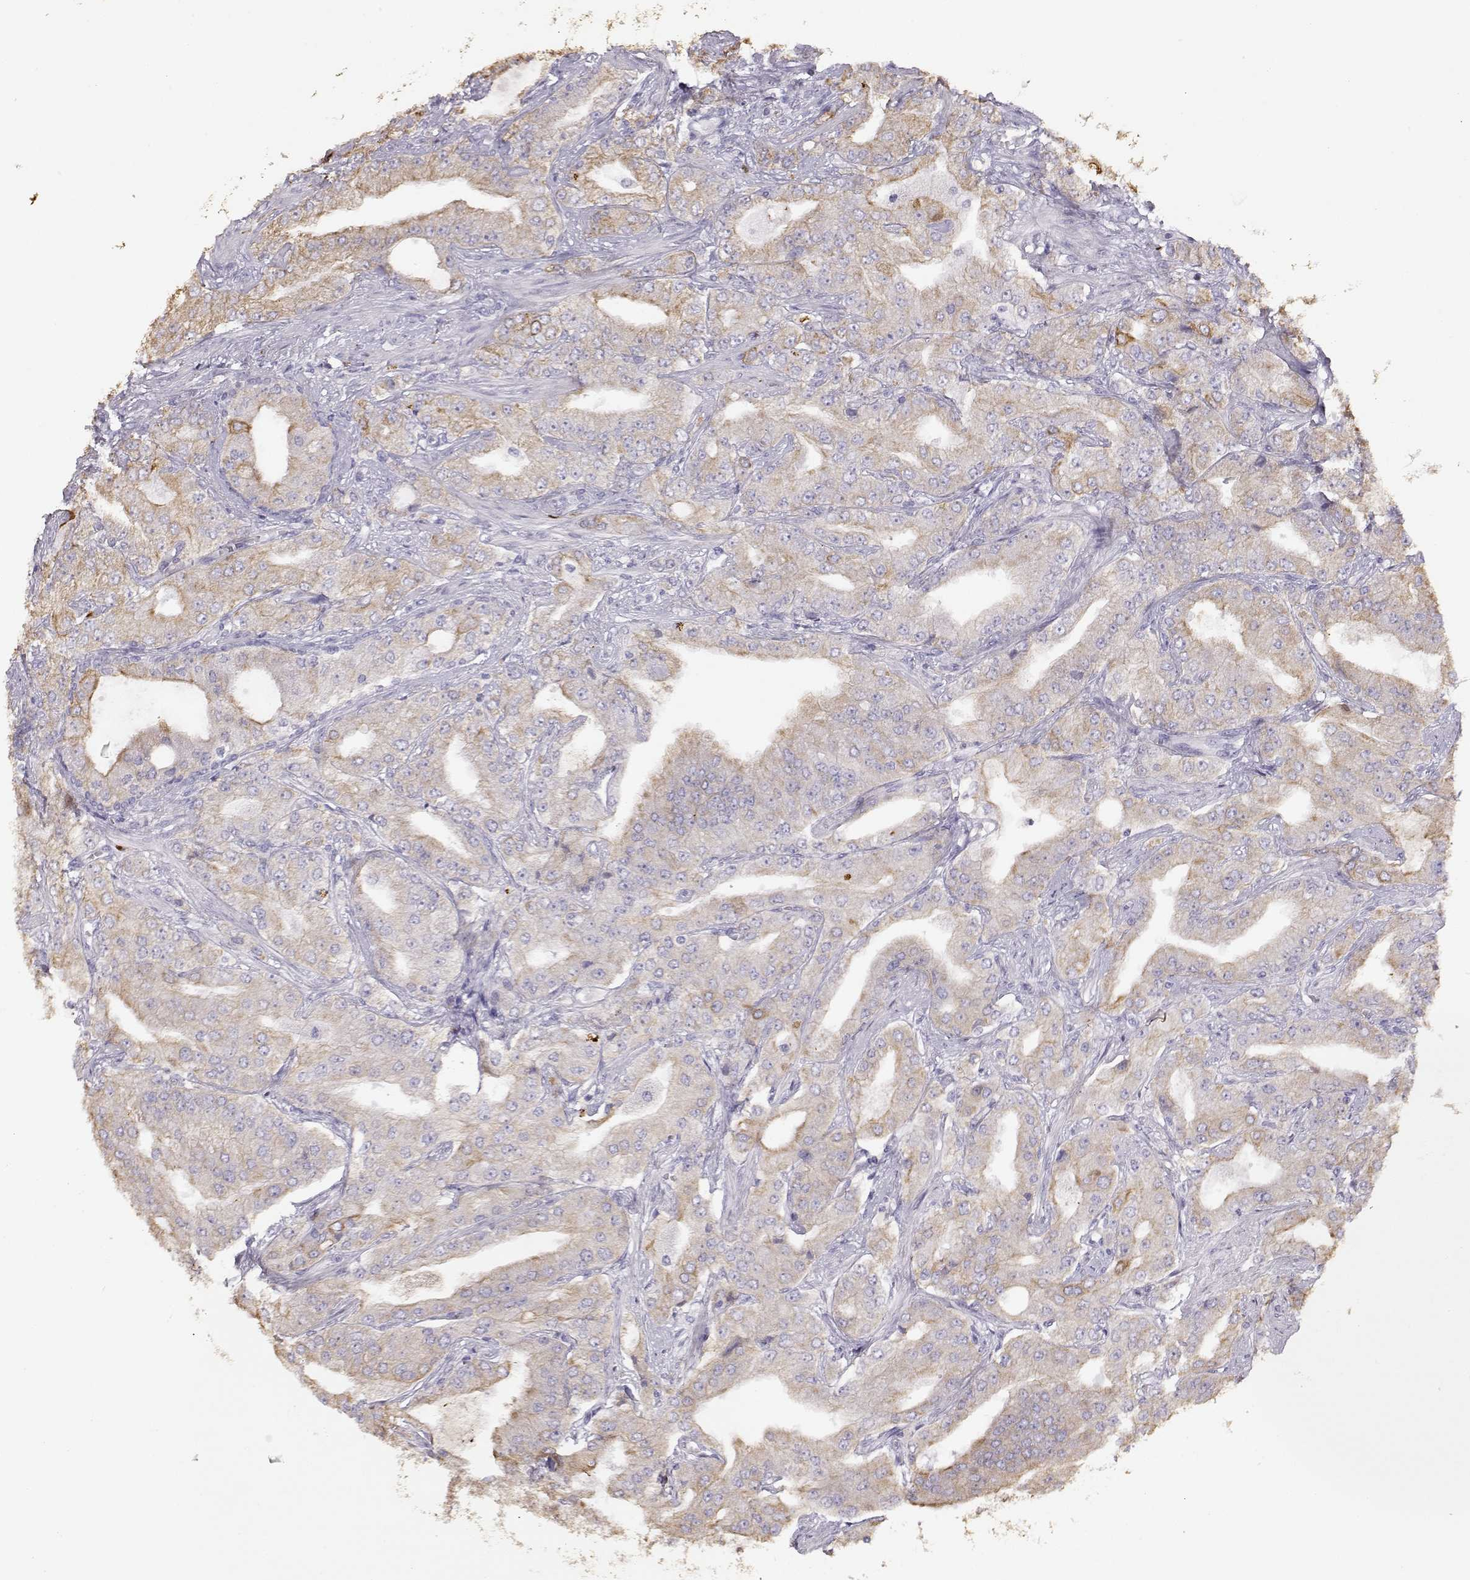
{"staining": {"intensity": "weak", "quantity": ">75%", "location": "cytoplasmic/membranous"}, "tissue": "prostate cancer", "cell_type": "Tumor cells", "image_type": "cancer", "snomed": [{"axis": "morphology", "description": "Adenocarcinoma, Low grade"}, {"axis": "topography", "description": "Prostate"}], "caption": "Brown immunohistochemical staining in human prostate cancer exhibits weak cytoplasmic/membranous staining in approximately >75% of tumor cells.", "gene": "S100B", "patient": {"sex": "male", "age": 60}}